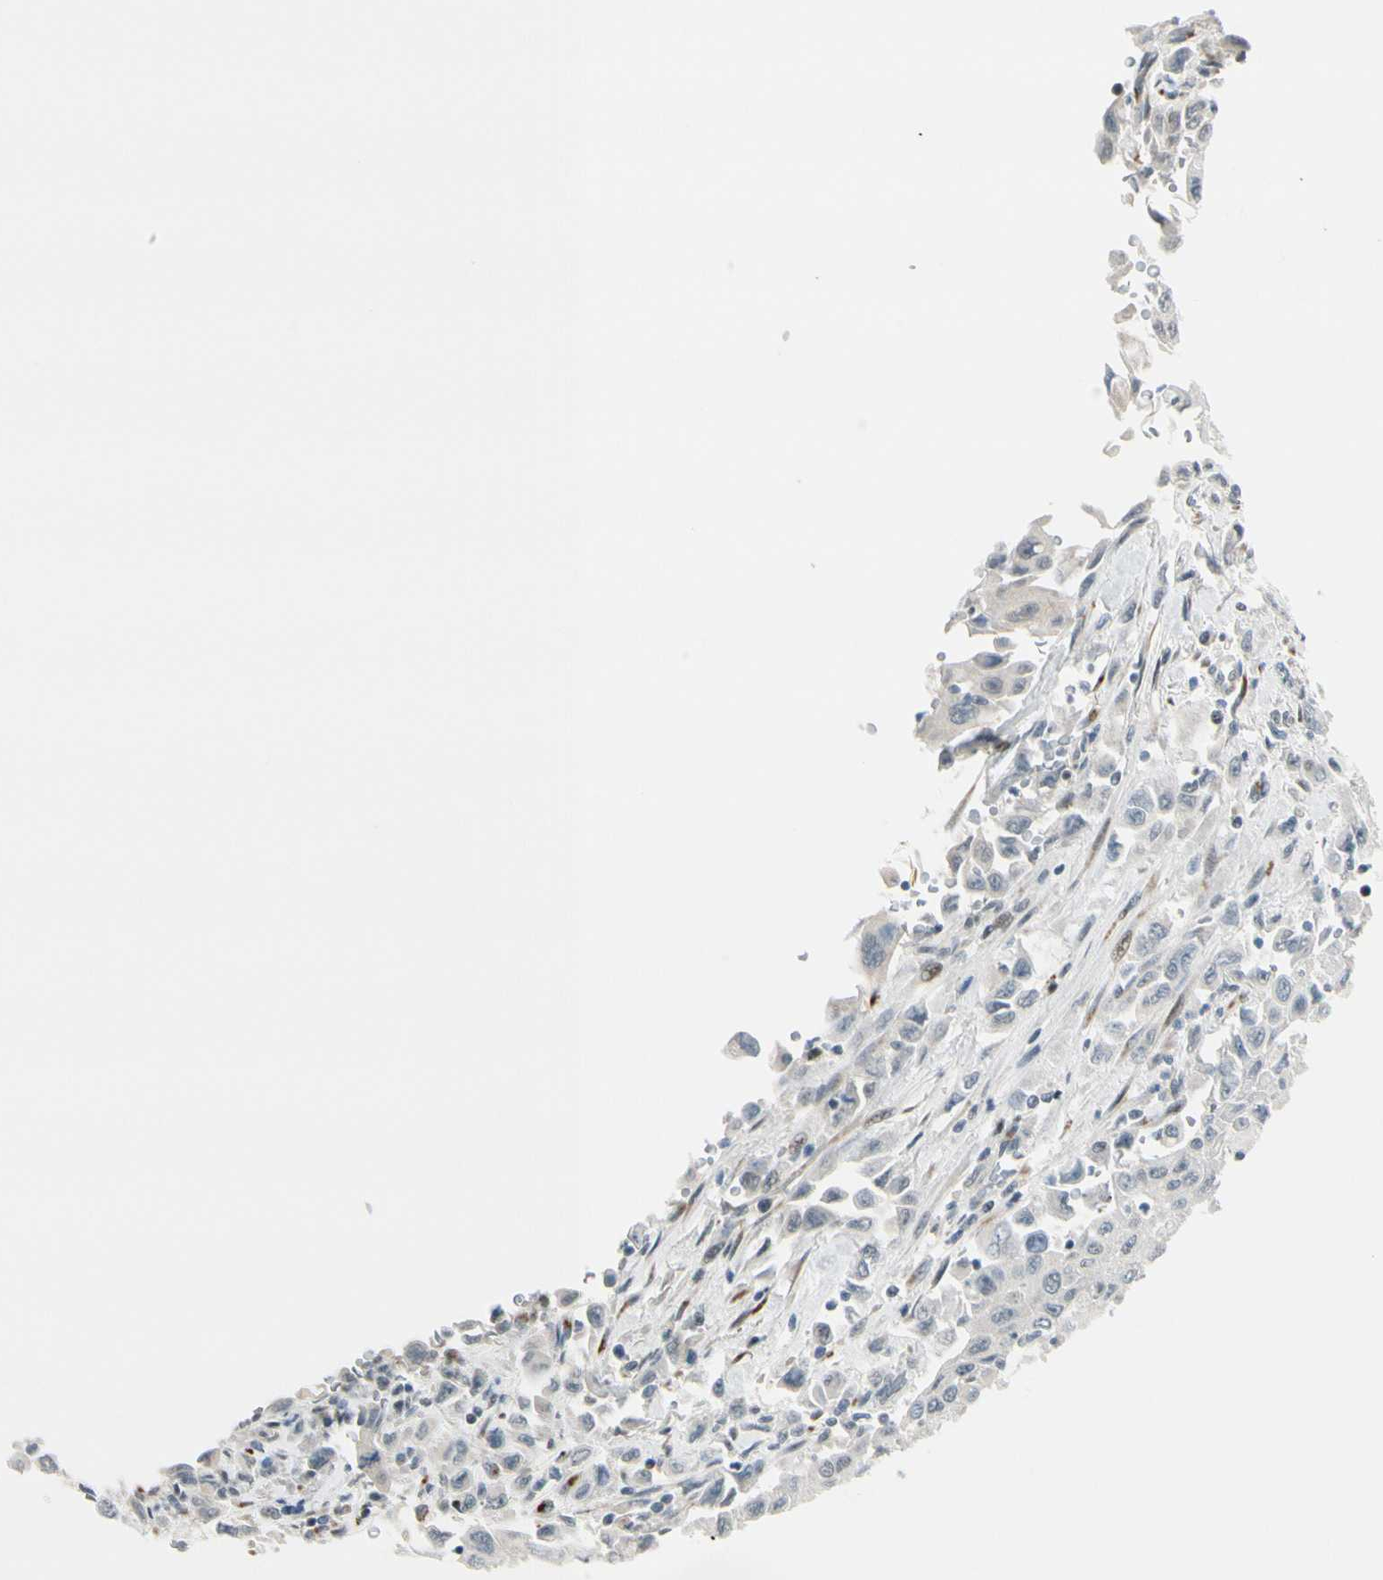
{"staining": {"intensity": "negative", "quantity": "none", "location": "none"}, "tissue": "pancreatic cancer", "cell_type": "Tumor cells", "image_type": "cancer", "snomed": [{"axis": "morphology", "description": "Adenocarcinoma, NOS"}, {"axis": "topography", "description": "Pancreas"}], "caption": "IHC image of neoplastic tissue: human pancreatic cancer (adenocarcinoma) stained with DAB (3,3'-diaminobenzidine) reveals no significant protein positivity in tumor cells.", "gene": "B4GALNT1", "patient": {"sex": "male", "age": 70}}